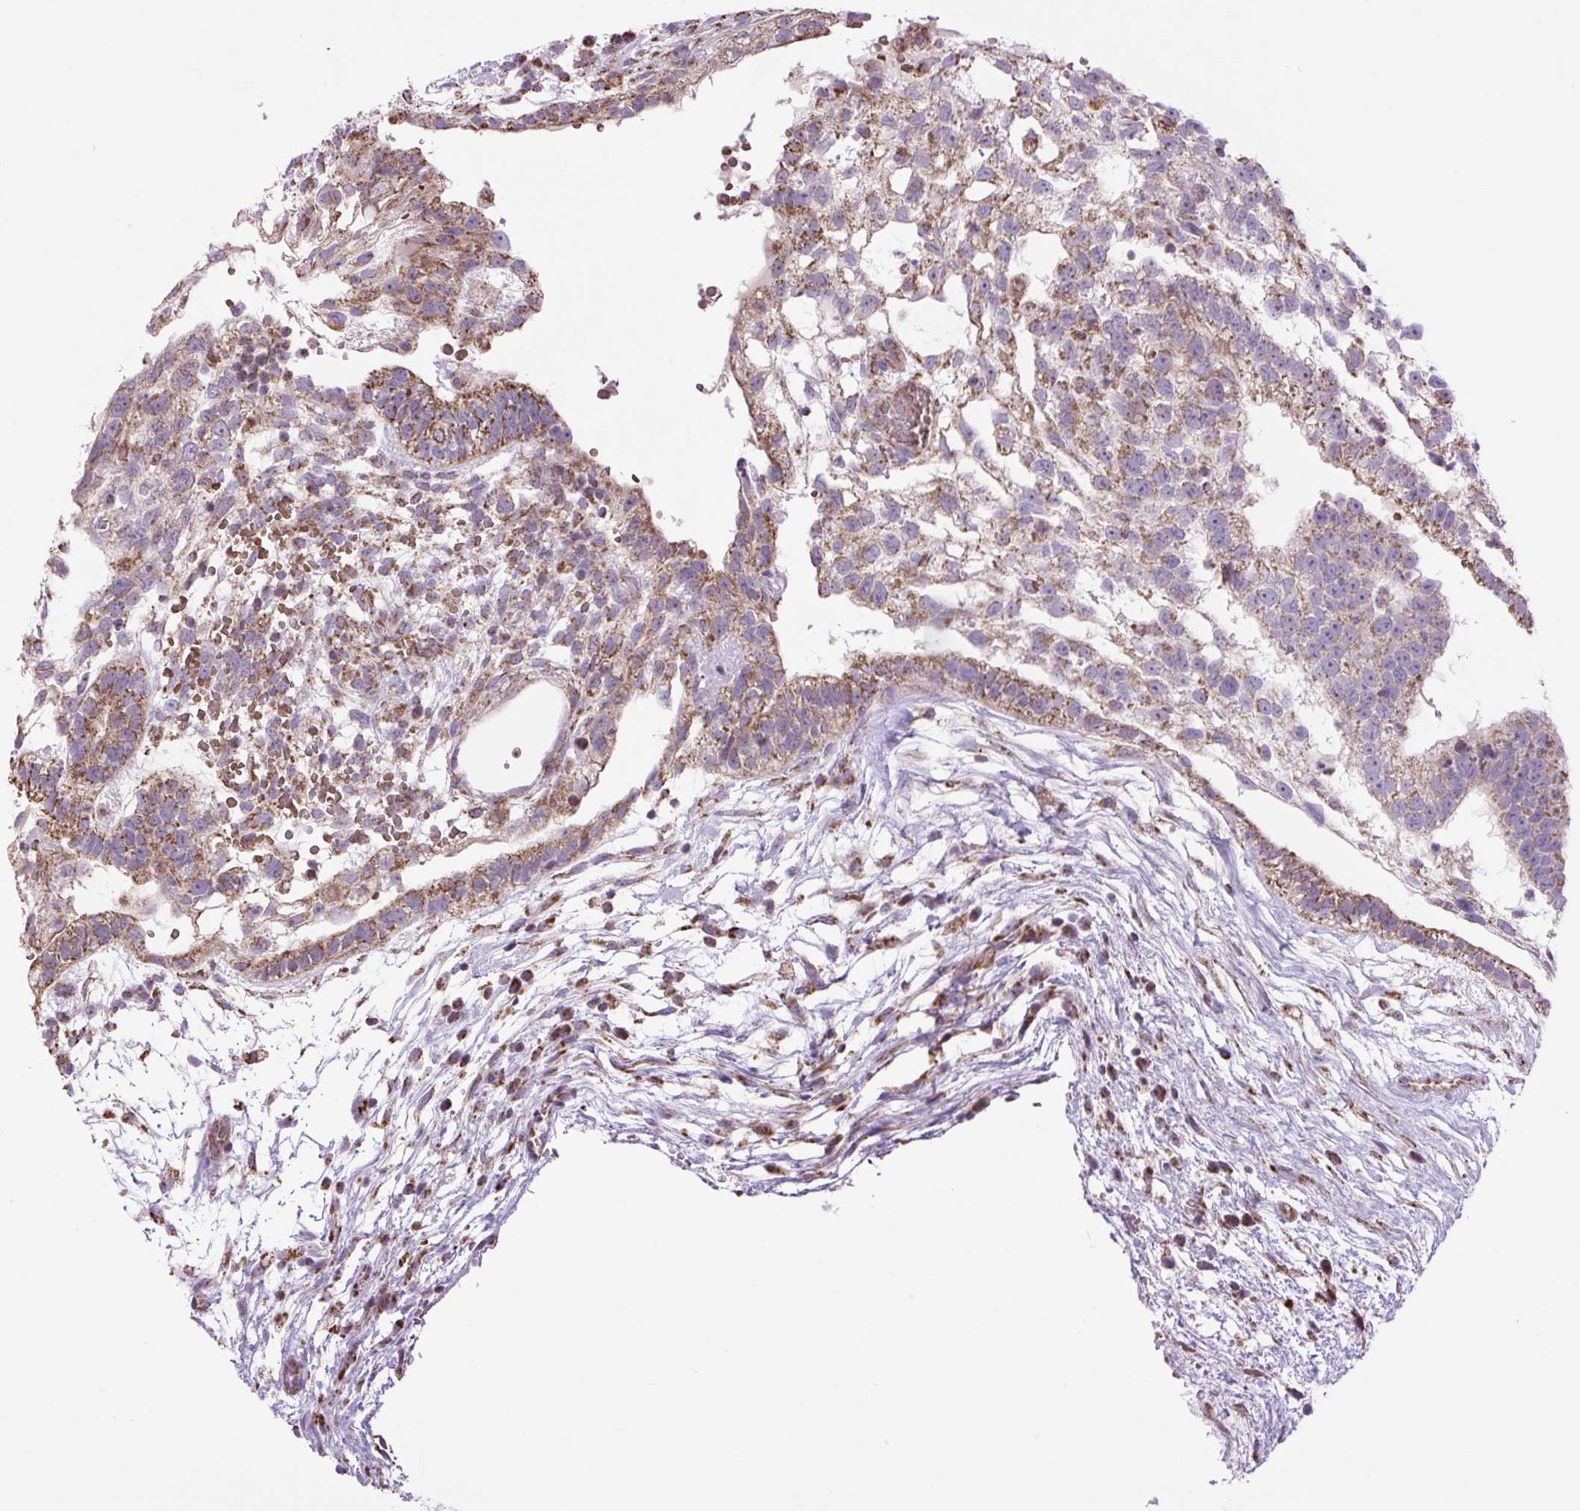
{"staining": {"intensity": "moderate", "quantity": ">75%", "location": "cytoplasmic/membranous"}, "tissue": "testis cancer", "cell_type": "Tumor cells", "image_type": "cancer", "snomed": [{"axis": "morphology", "description": "Carcinoma, Embryonal, NOS"}, {"axis": "topography", "description": "Testis"}], "caption": "Brown immunohistochemical staining in embryonal carcinoma (testis) displays moderate cytoplasmic/membranous expression in approximately >75% of tumor cells.", "gene": "PLCG1", "patient": {"sex": "male", "age": 32}}